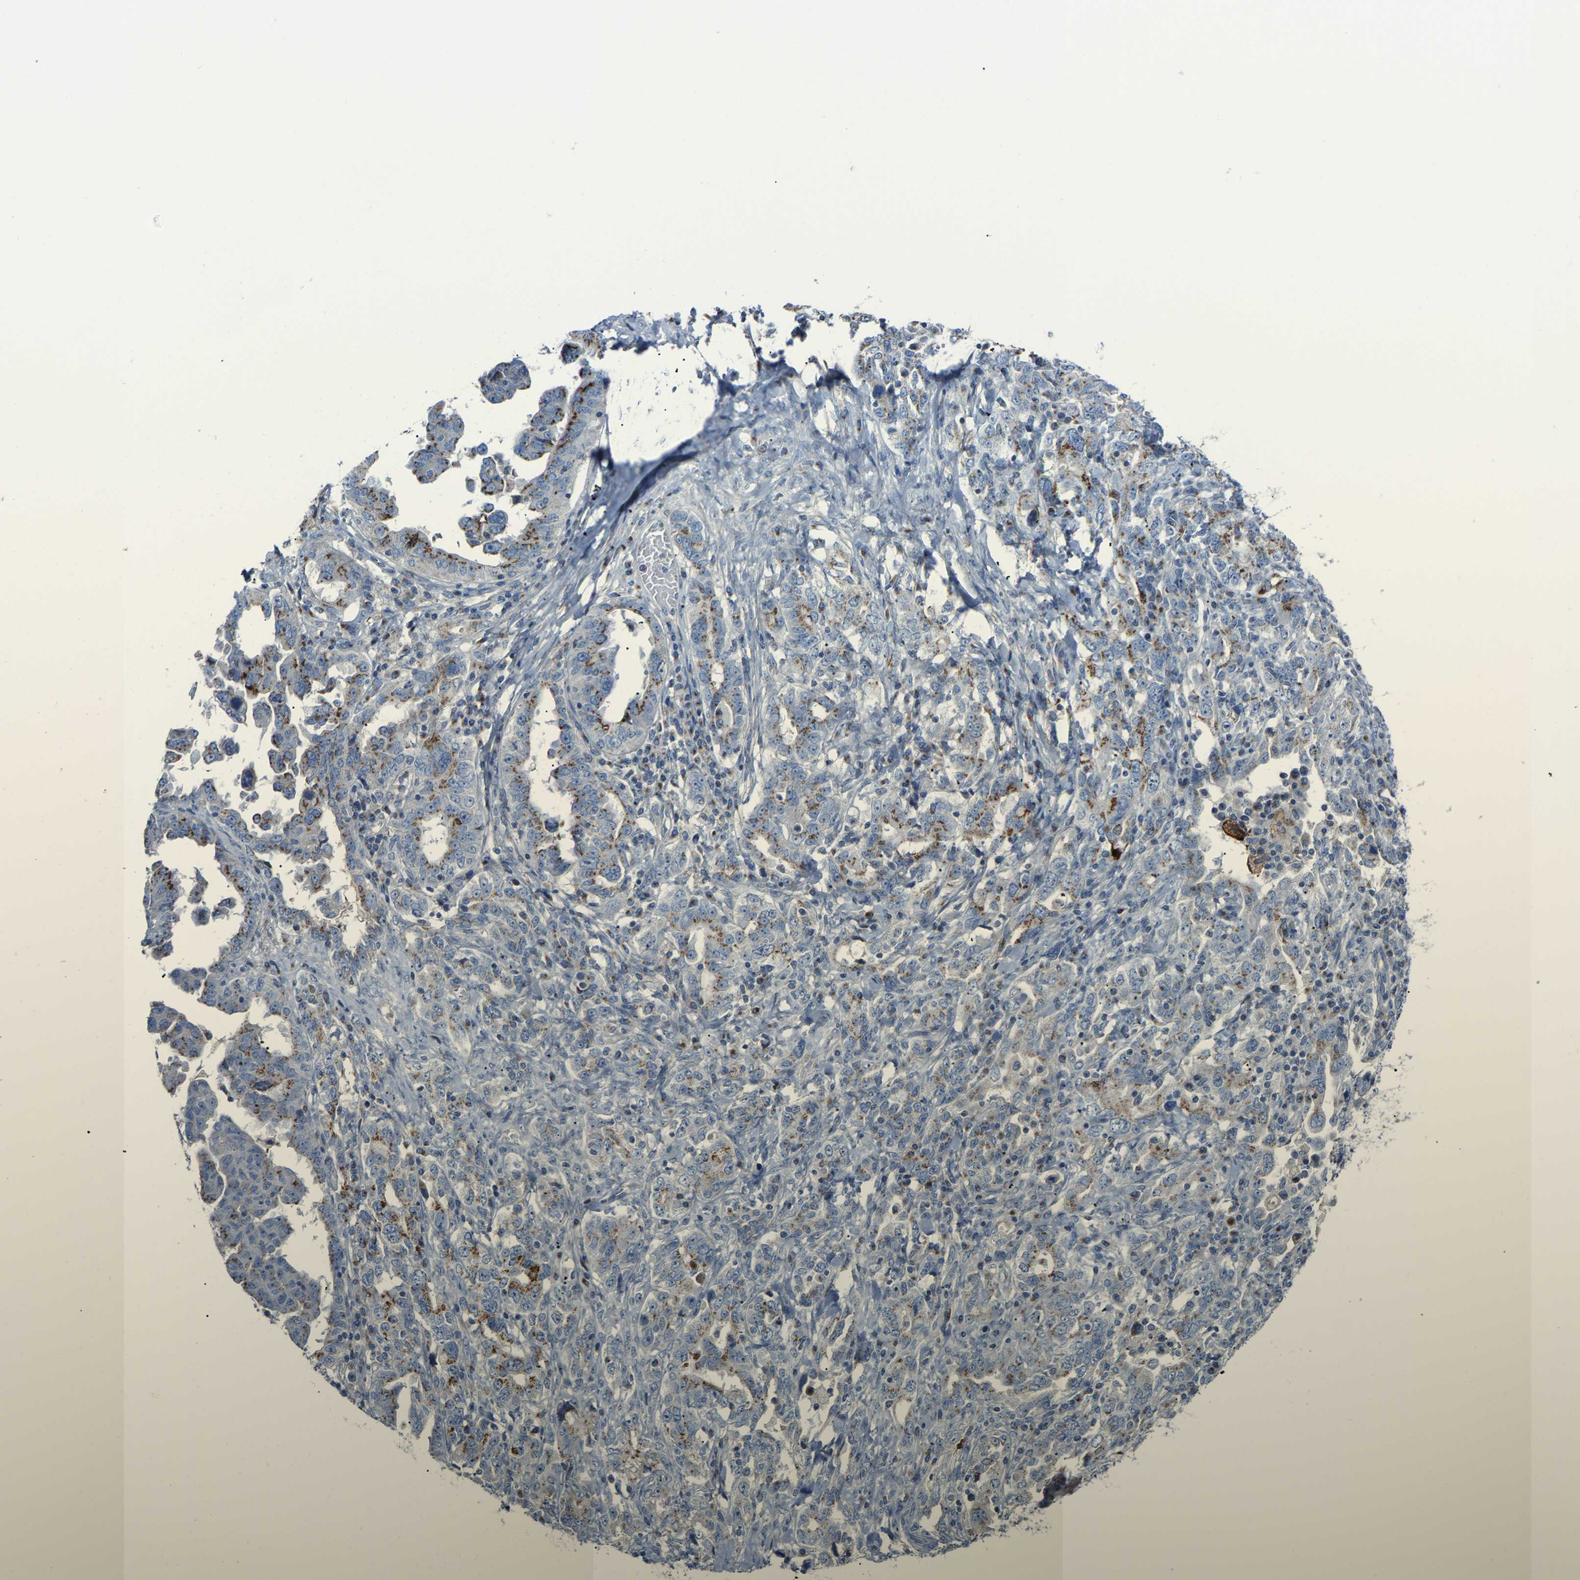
{"staining": {"intensity": "moderate", "quantity": "25%-75%", "location": "cytoplasmic/membranous"}, "tissue": "ovarian cancer", "cell_type": "Tumor cells", "image_type": "cancer", "snomed": [{"axis": "morphology", "description": "Carcinoma, endometroid"}, {"axis": "topography", "description": "Ovary"}], "caption": "Human ovarian cancer (endometroid carcinoma) stained with a protein marker demonstrates moderate staining in tumor cells.", "gene": "CANT1", "patient": {"sex": "female", "age": 62}}